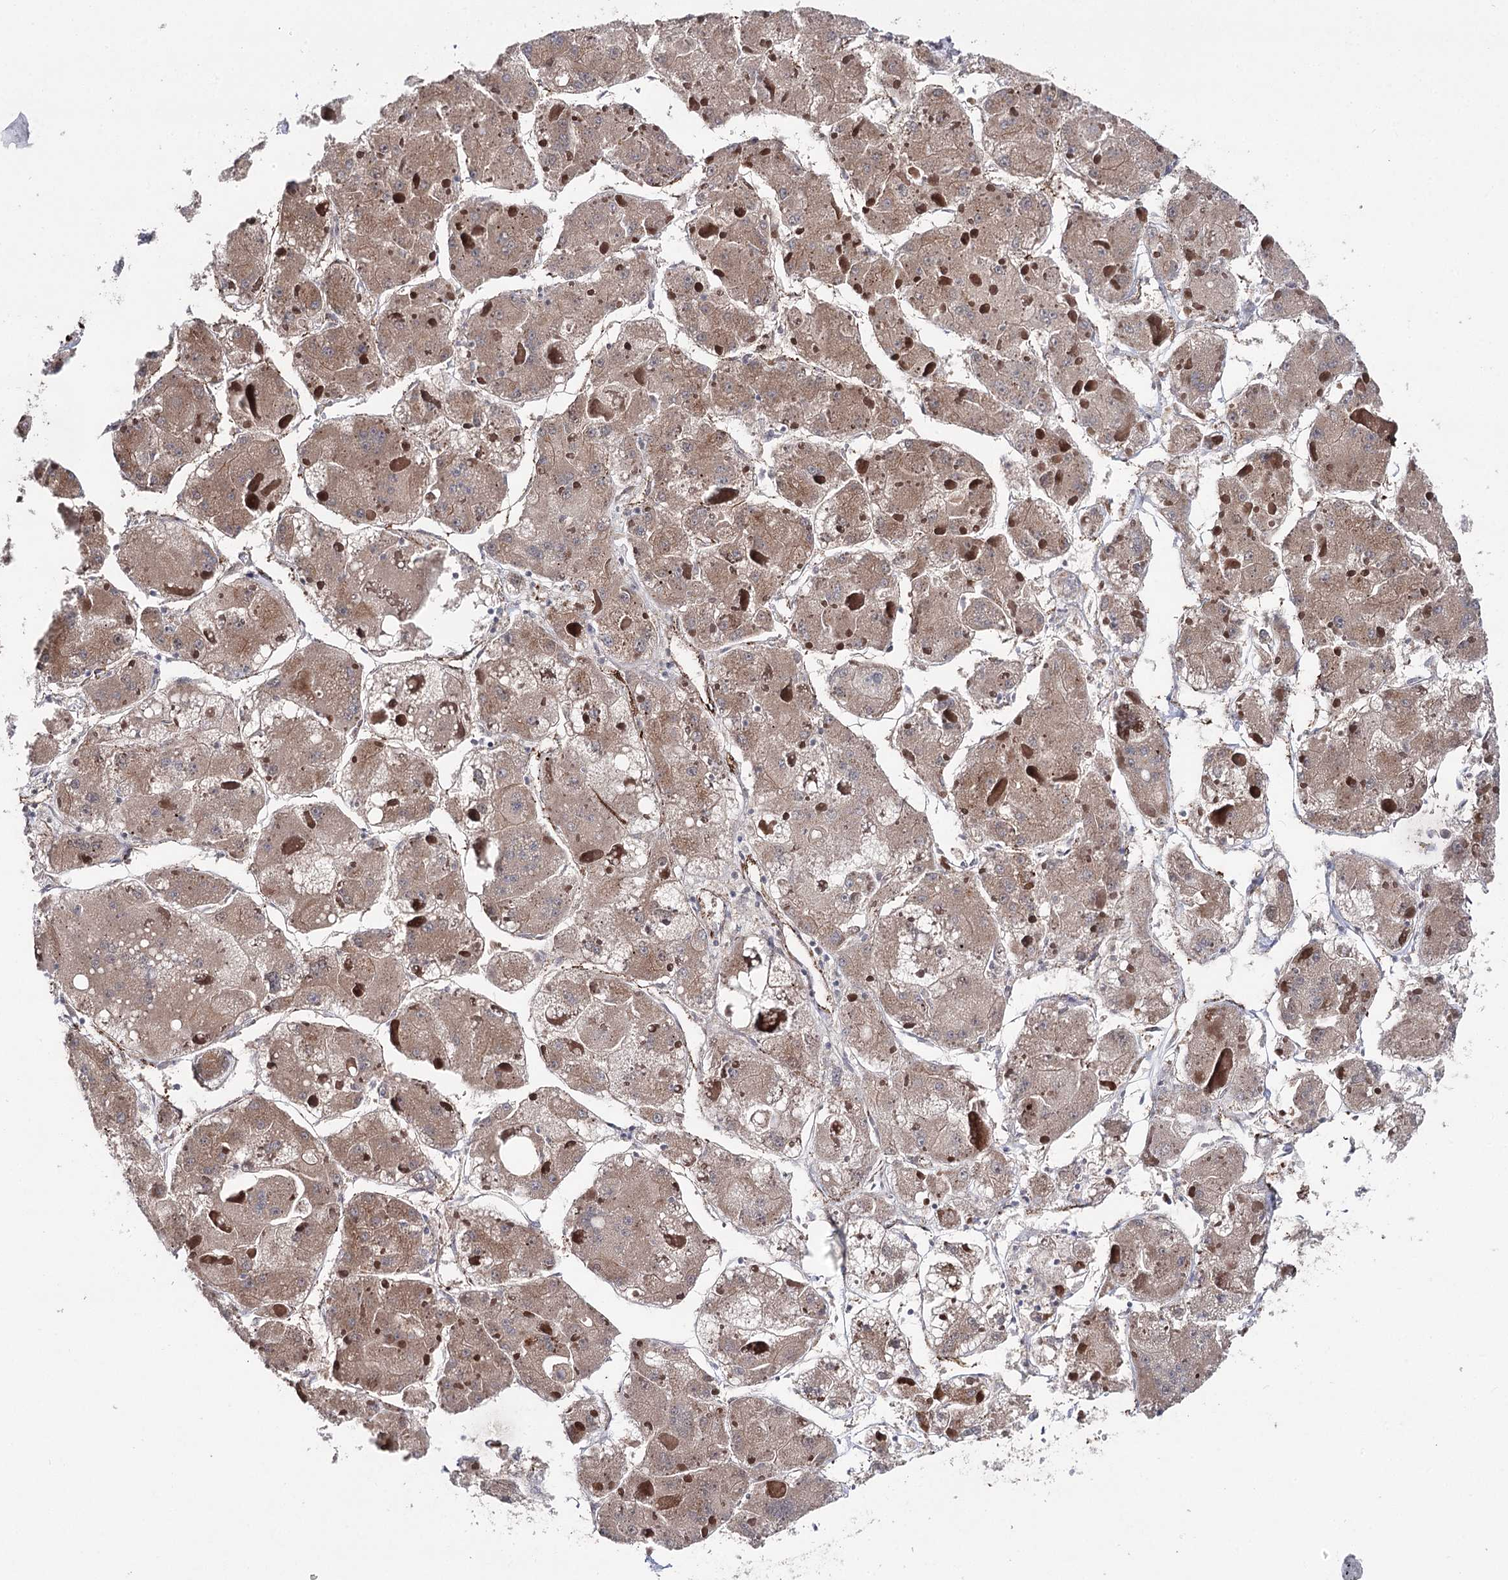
{"staining": {"intensity": "weak", "quantity": ">75%", "location": "cytoplasmic/membranous"}, "tissue": "liver cancer", "cell_type": "Tumor cells", "image_type": "cancer", "snomed": [{"axis": "morphology", "description": "Carcinoma, Hepatocellular, NOS"}, {"axis": "topography", "description": "Liver"}], "caption": "Brown immunohistochemical staining in liver cancer (hepatocellular carcinoma) reveals weak cytoplasmic/membranous positivity in about >75% of tumor cells.", "gene": "MIB1", "patient": {"sex": "female", "age": 73}}